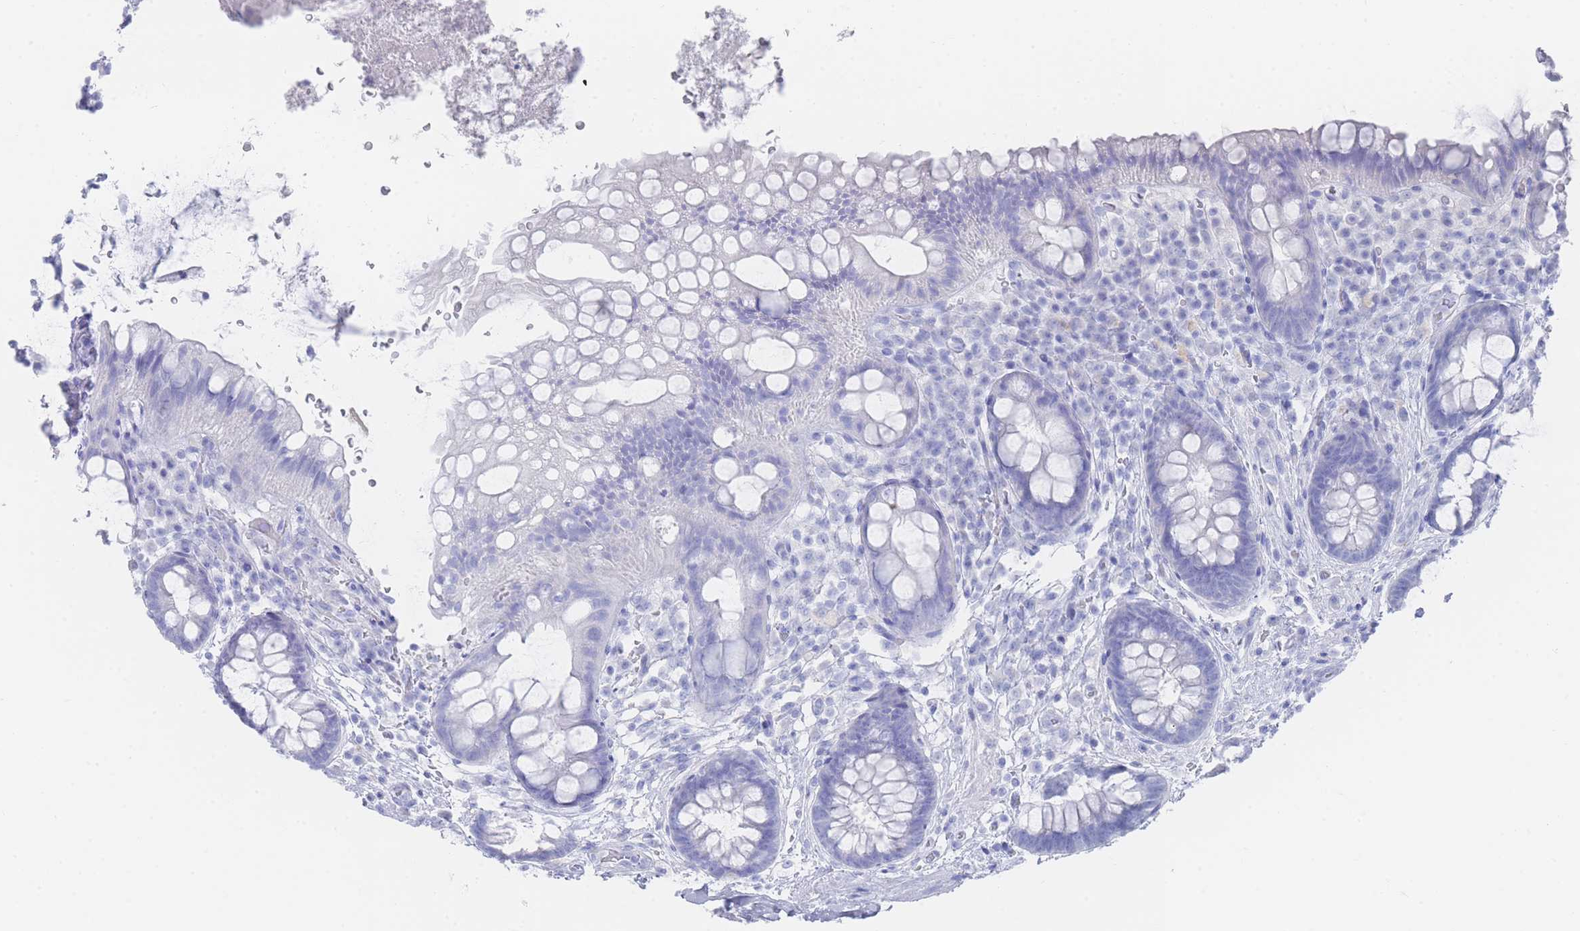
{"staining": {"intensity": "negative", "quantity": "none", "location": "none"}, "tissue": "rectum", "cell_type": "Glandular cells", "image_type": "normal", "snomed": [{"axis": "morphology", "description": "Normal tissue, NOS"}, {"axis": "topography", "description": "Rectum"}, {"axis": "topography", "description": "Peripheral nerve tissue"}], "caption": "Immunohistochemical staining of normal human rectum shows no significant staining in glandular cells. (DAB (3,3'-diaminobenzidine) immunohistochemistry, high magnification).", "gene": "LRRC37A2", "patient": {"sex": "female", "age": 69}}